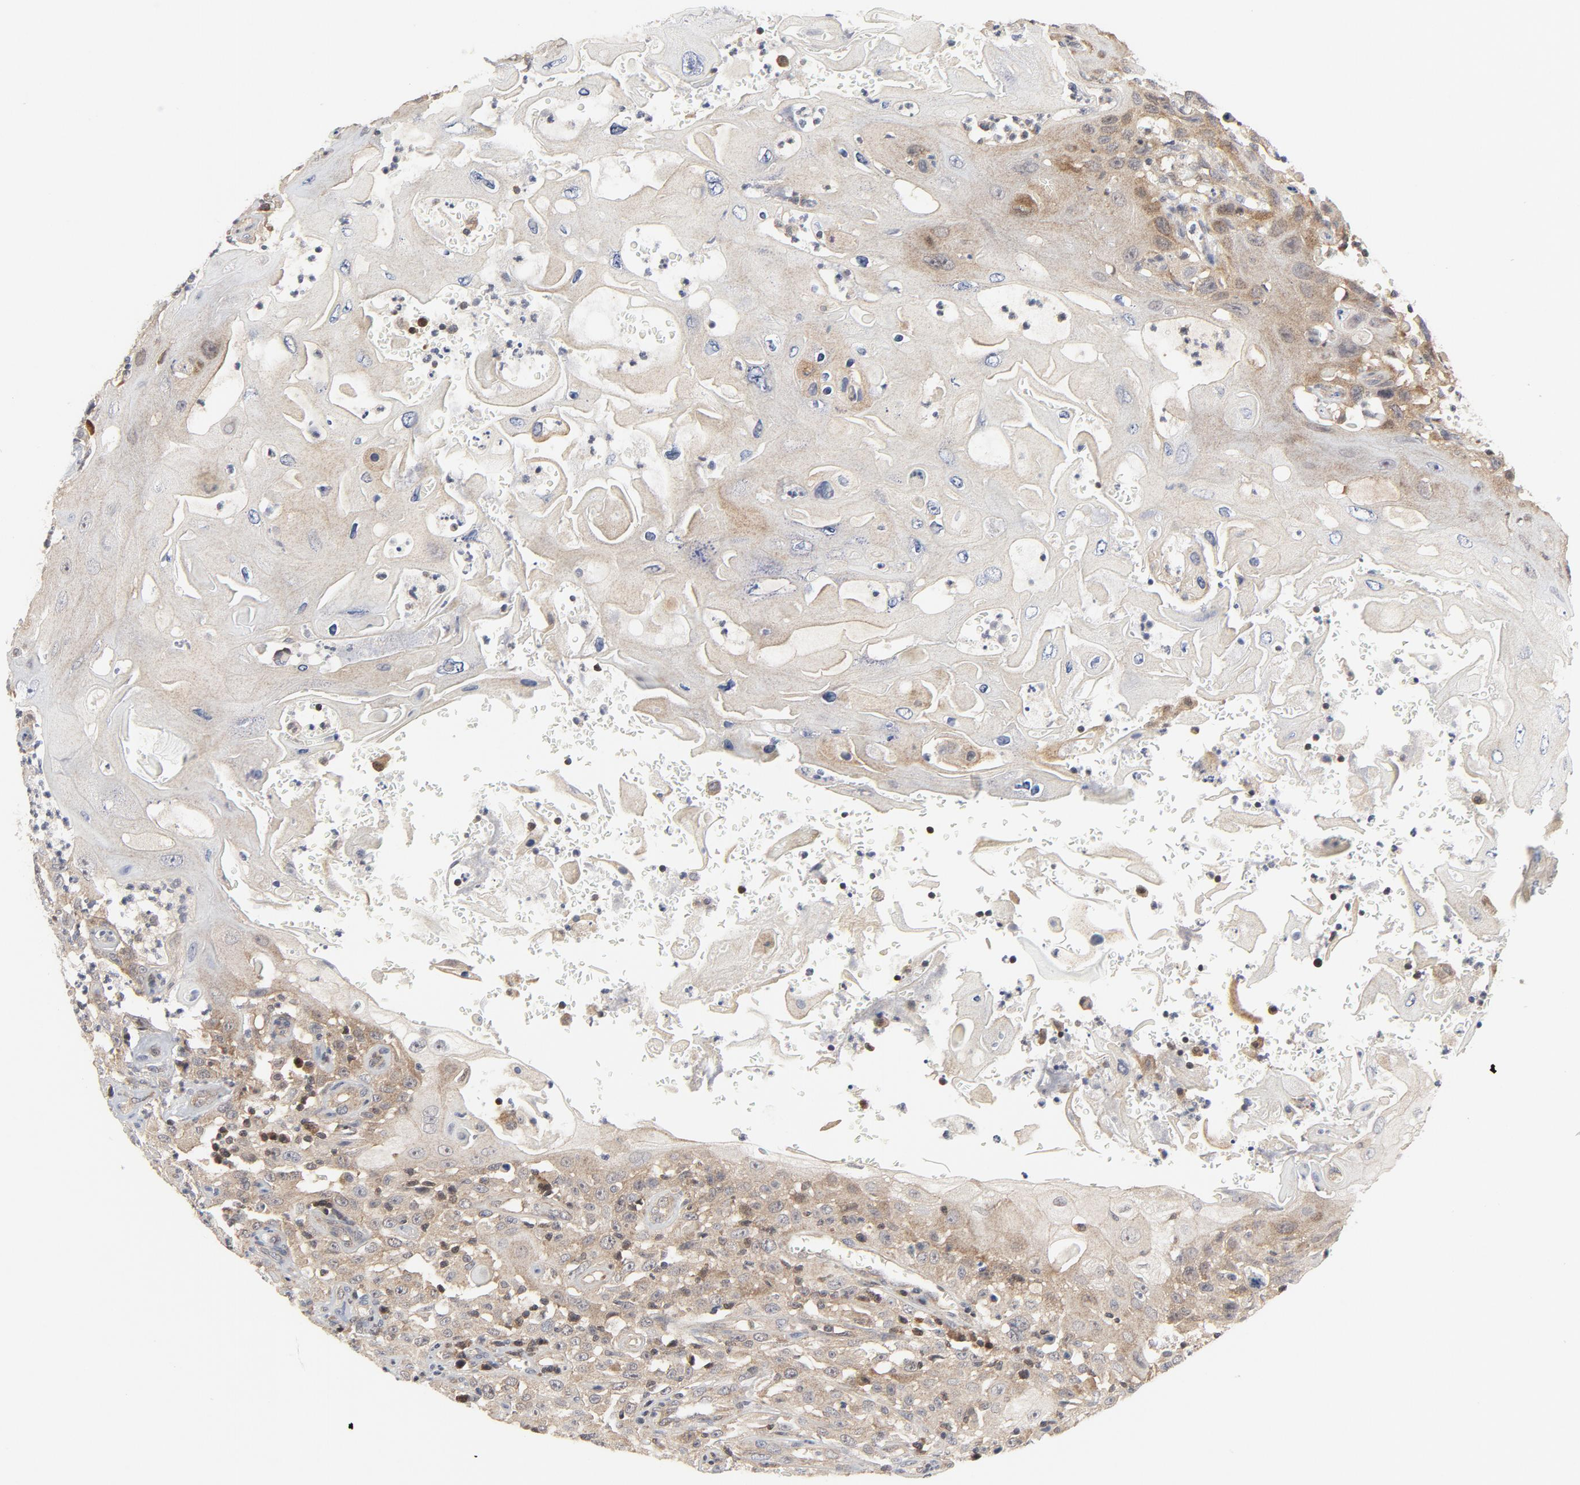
{"staining": {"intensity": "weak", "quantity": "25%-75%", "location": "cytoplasmic/membranous"}, "tissue": "head and neck cancer", "cell_type": "Tumor cells", "image_type": "cancer", "snomed": [{"axis": "morphology", "description": "Squamous cell carcinoma, NOS"}, {"axis": "topography", "description": "Oral tissue"}, {"axis": "topography", "description": "Head-Neck"}], "caption": "An image of human head and neck cancer (squamous cell carcinoma) stained for a protein exhibits weak cytoplasmic/membranous brown staining in tumor cells.", "gene": "MAP2K7", "patient": {"sex": "female", "age": 76}}